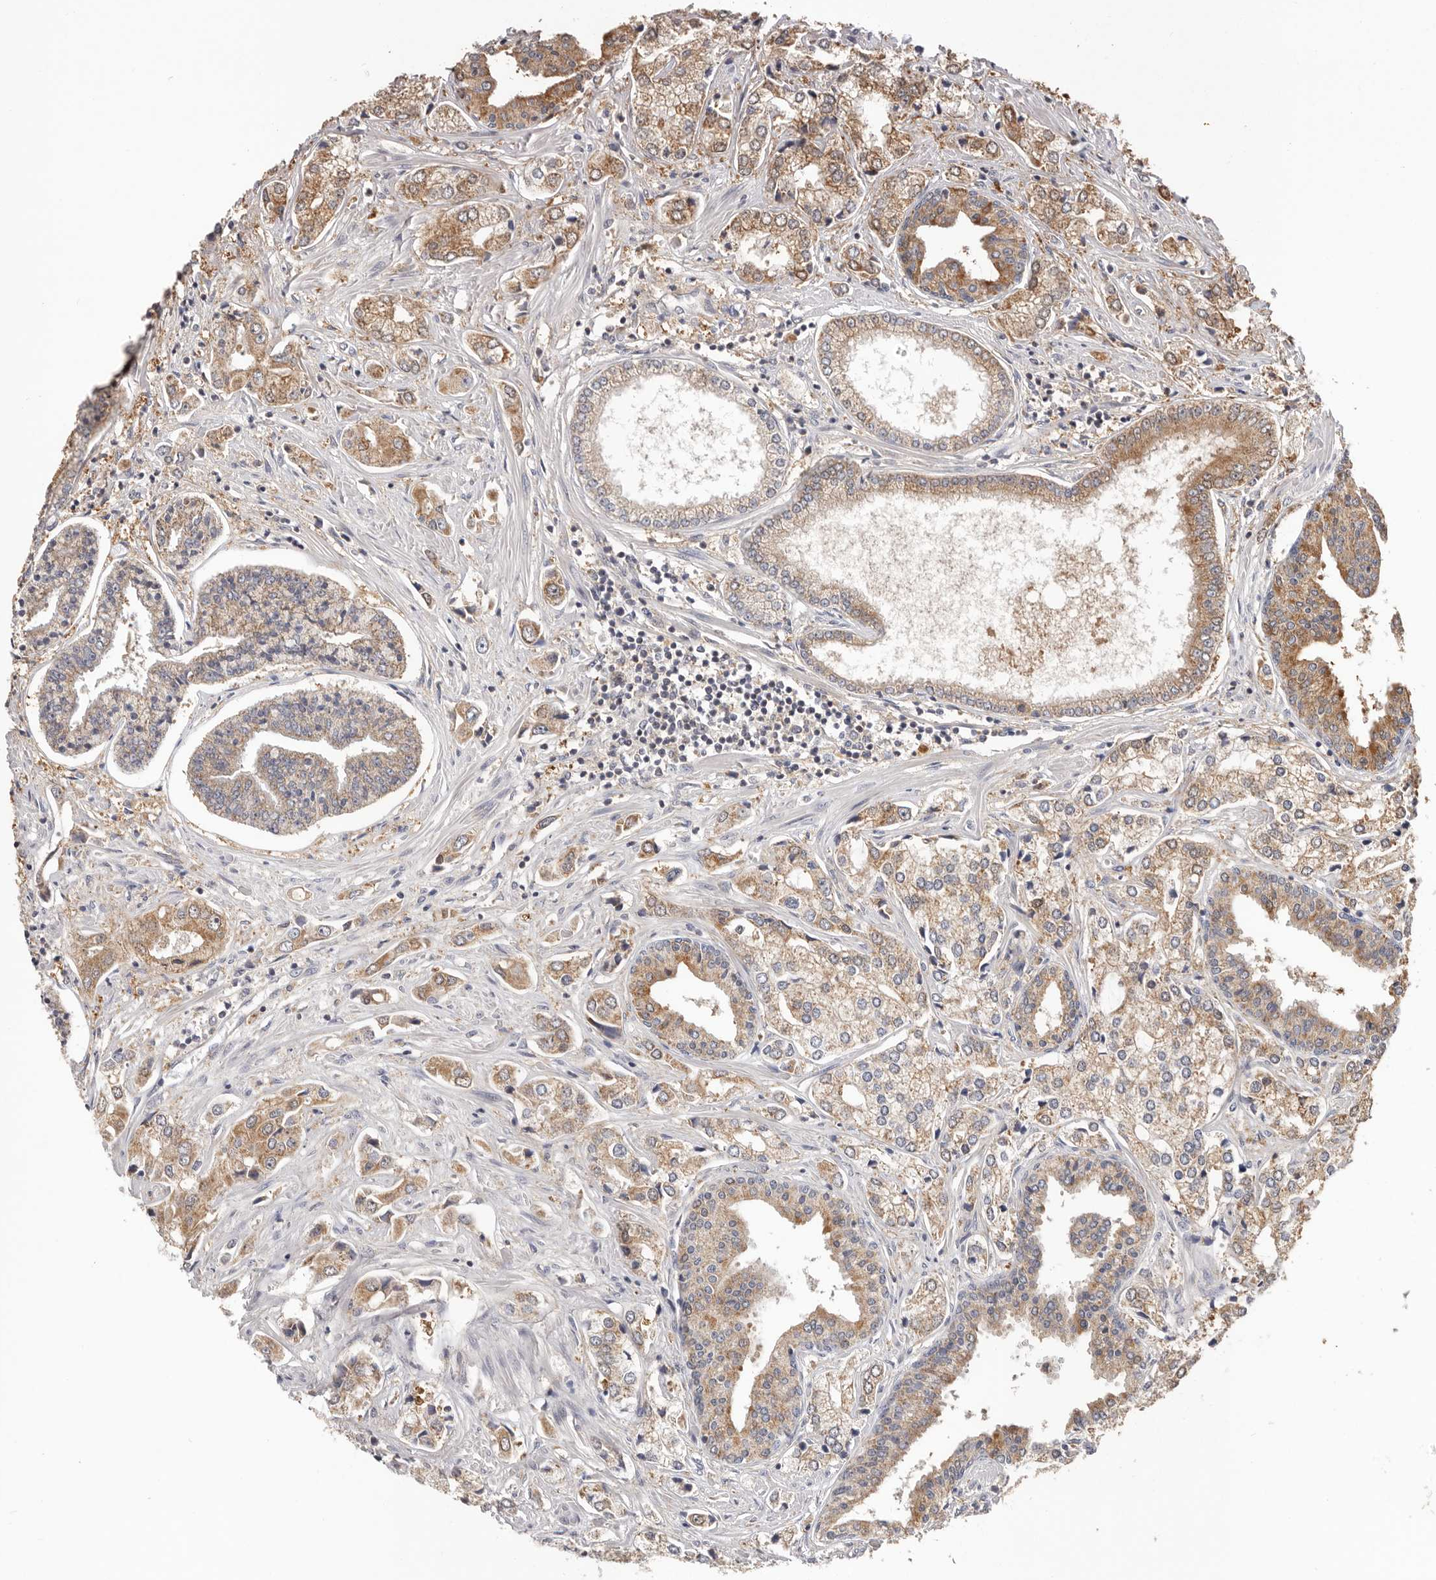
{"staining": {"intensity": "moderate", "quantity": ">75%", "location": "cytoplasmic/membranous"}, "tissue": "prostate cancer", "cell_type": "Tumor cells", "image_type": "cancer", "snomed": [{"axis": "morphology", "description": "Adenocarcinoma, High grade"}, {"axis": "topography", "description": "Prostate"}], "caption": "Prostate cancer (high-grade adenocarcinoma) stained with DAB (3,3'-diaminobenzidine) immunohistochemistry displays medium levels of moderate cytoplasmic/membranous positivity in about >75% of tumor cells.", "gene": "LRP6", "patient": {"sex": "male", "age": 66}}